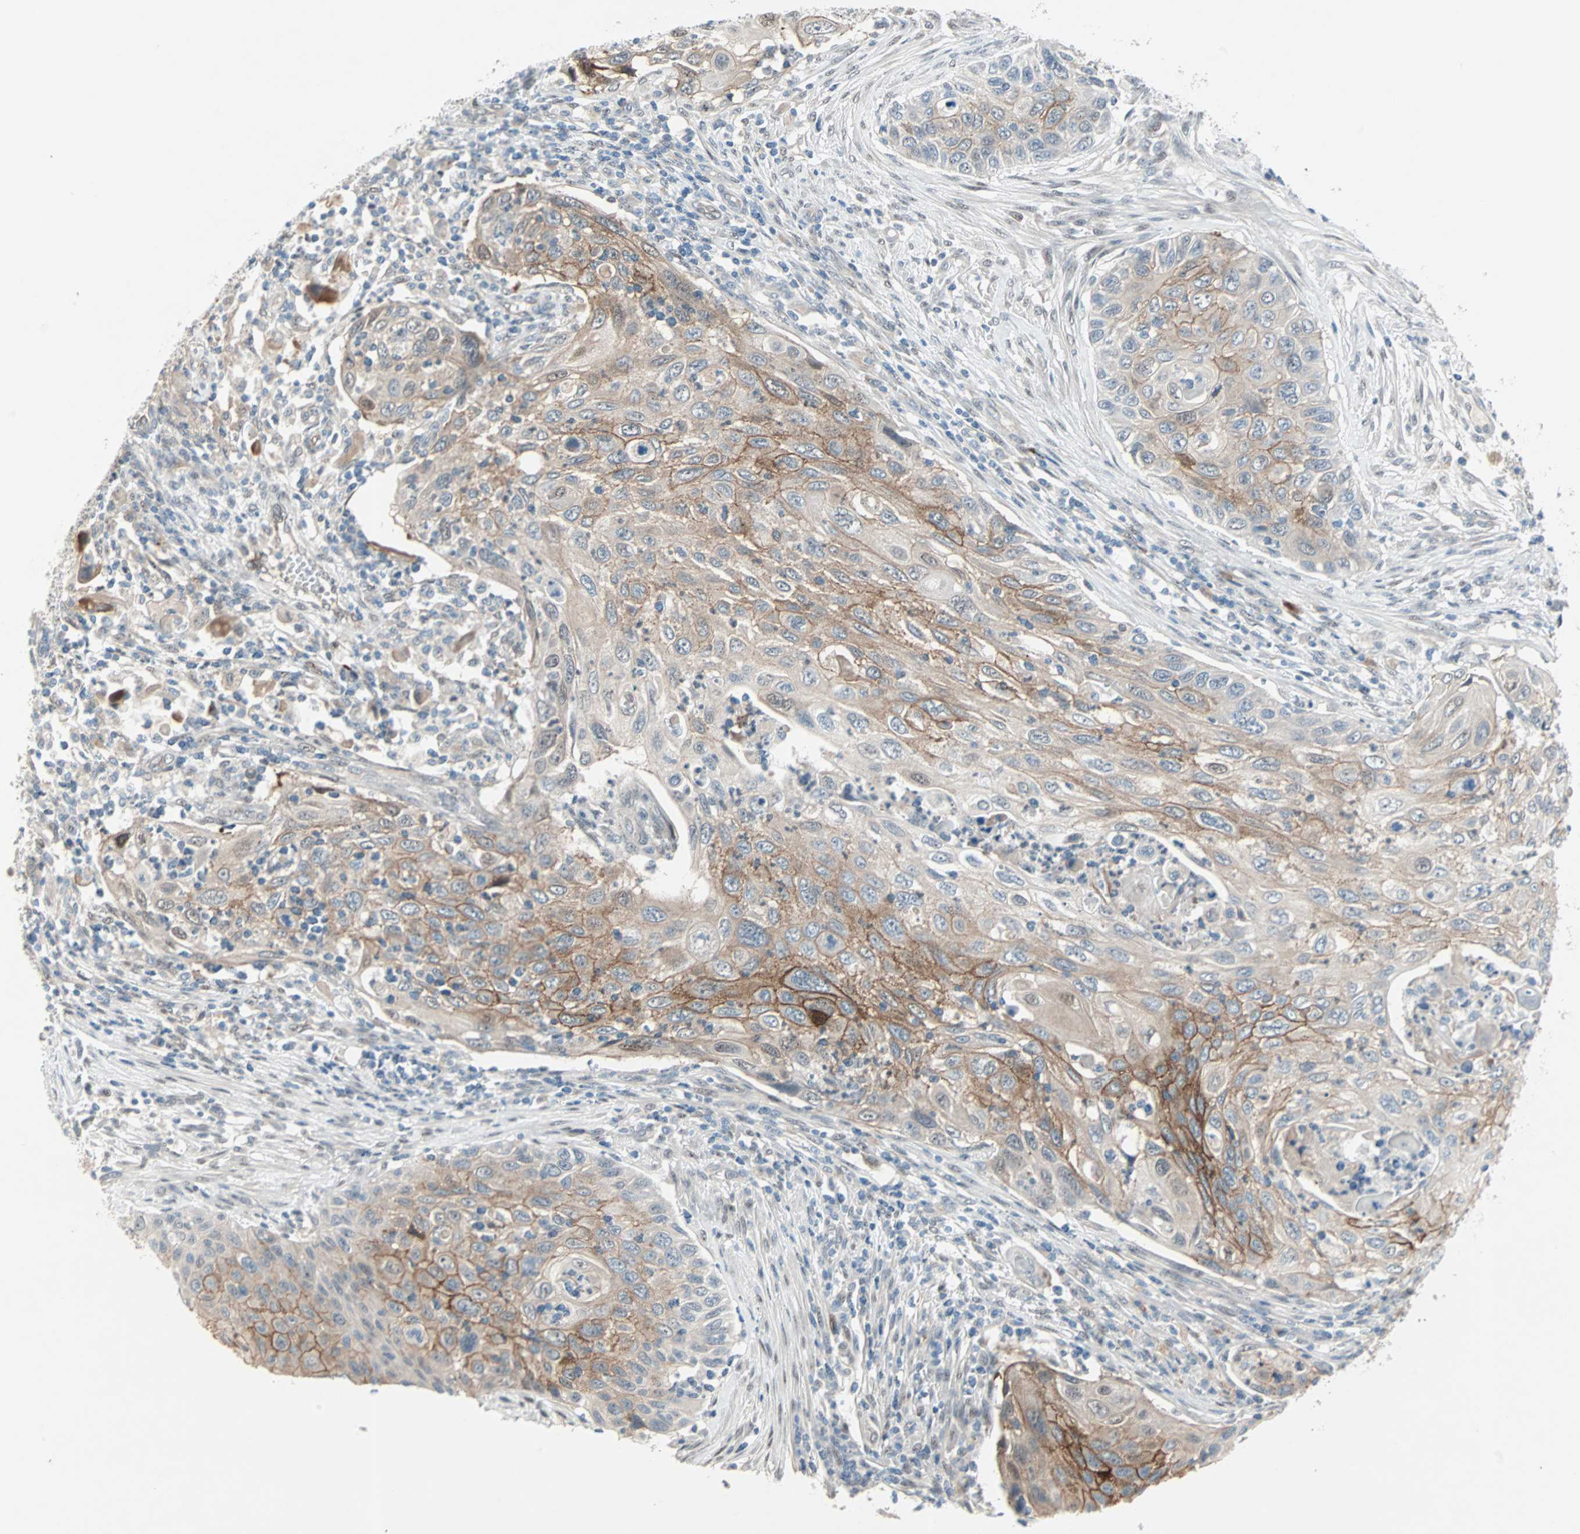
{"staining": {"intensity": "moderate", "quantity": ">75%", "location": "cytoplasmic/membranous"}, "tissue": "cervical cancer", "cell_type": "Tumor cells", "image_type": "cancer", "snomed": [{"axis": "morphology", "description": "Squamous cell carcinoma, NOS"}, {"axis": "topography", "description": "Cervix"}], "caption": "Protein staining demonstrates moderate cytoplasmic/membranous expression in approximately >75% of tumor cells in cervical cancer (squamous cell carcinoma). The protein is shown in brown color, while the nuclei are stained blue.", "gene": "CAND2", "patient": {"sex": "female", "age": 70}}